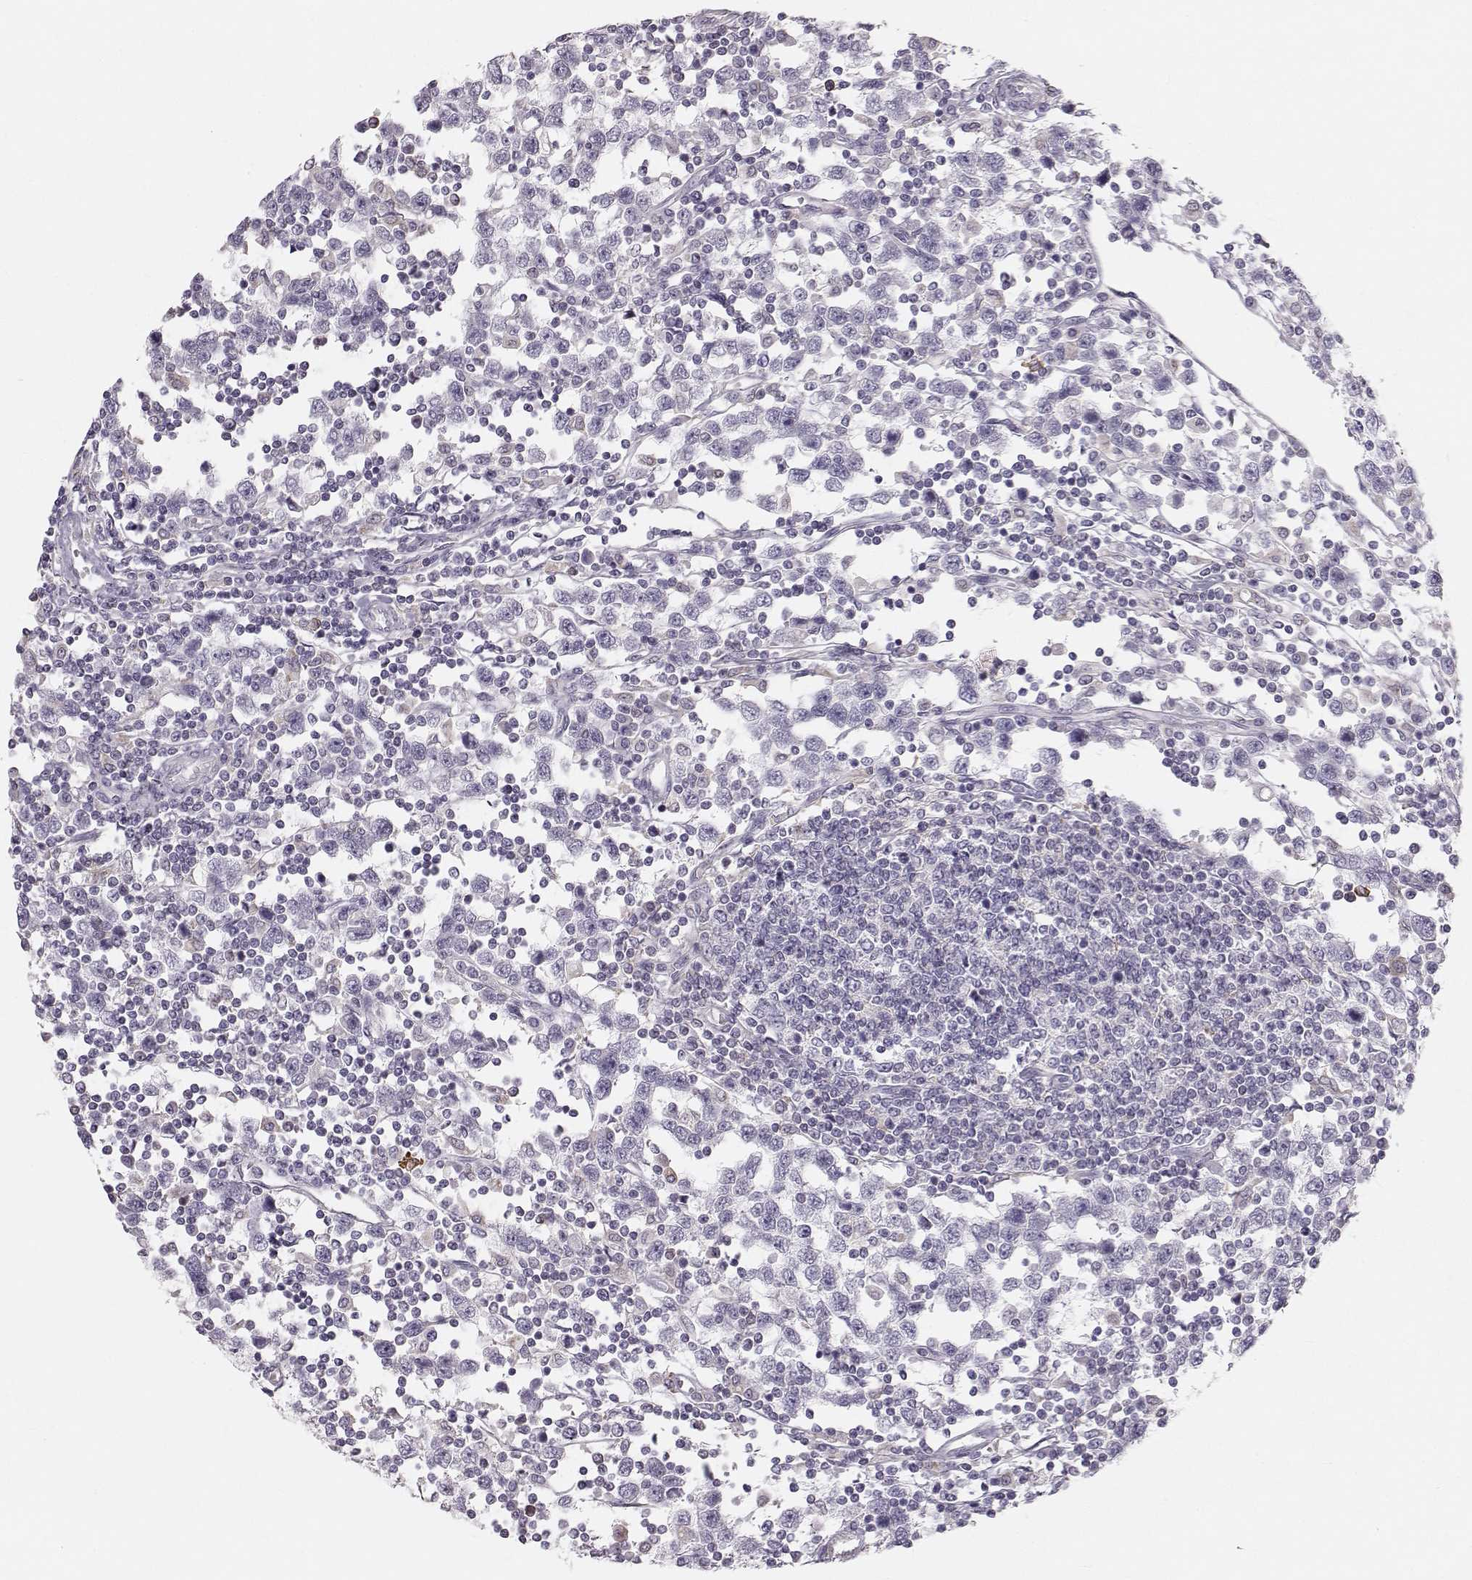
{"staining": {"intensity": "negative", "quantity": "none", "location": "none"}, "tissue": "testis cancer", "cell_type": "Tumor cells", "image_type": "cancer", "snomed": [{"axis": "morphology", "description": "Seminoma, NOS"}, {"axis": "topography", "description": "Testis"}], "caption": "Immunohistochemistry of seminoma (testis) displays no positivity in tumor cells.", "gene": "RUNDC3A", "patient": {"sex": "male", "age": 34}}